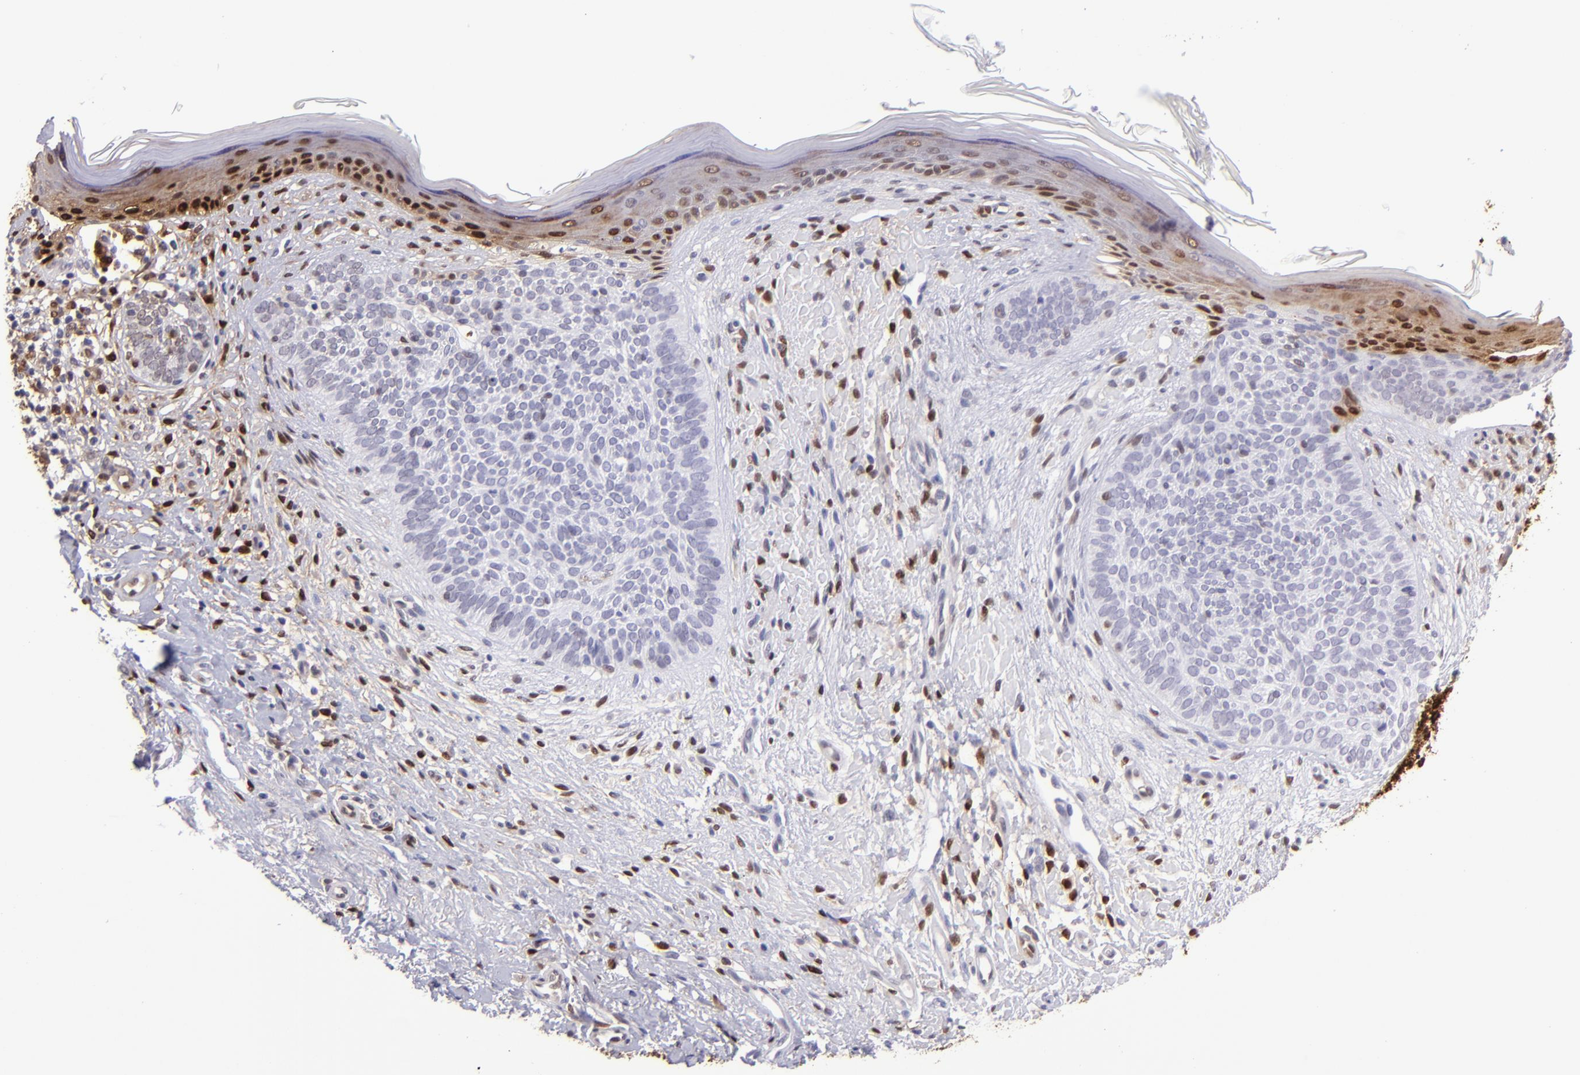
{"staining": {"intensity": "negative", "quantity": "none", "location": "none"}, "tissue": "skin cancer", "cell_type": "Tumor cells", "image_type": "cancer", "snomed": [{"axis": "morphology", "description": "Basal cell carcinoma"}, {"axis": "topography", "description": "Skin"}], "caption": "A histopathology image of human skin basal cell carcinoma is negative for staining in tumor cells.", "gene": "TYMP", "patient": {"sex": "female", "age": 78}}